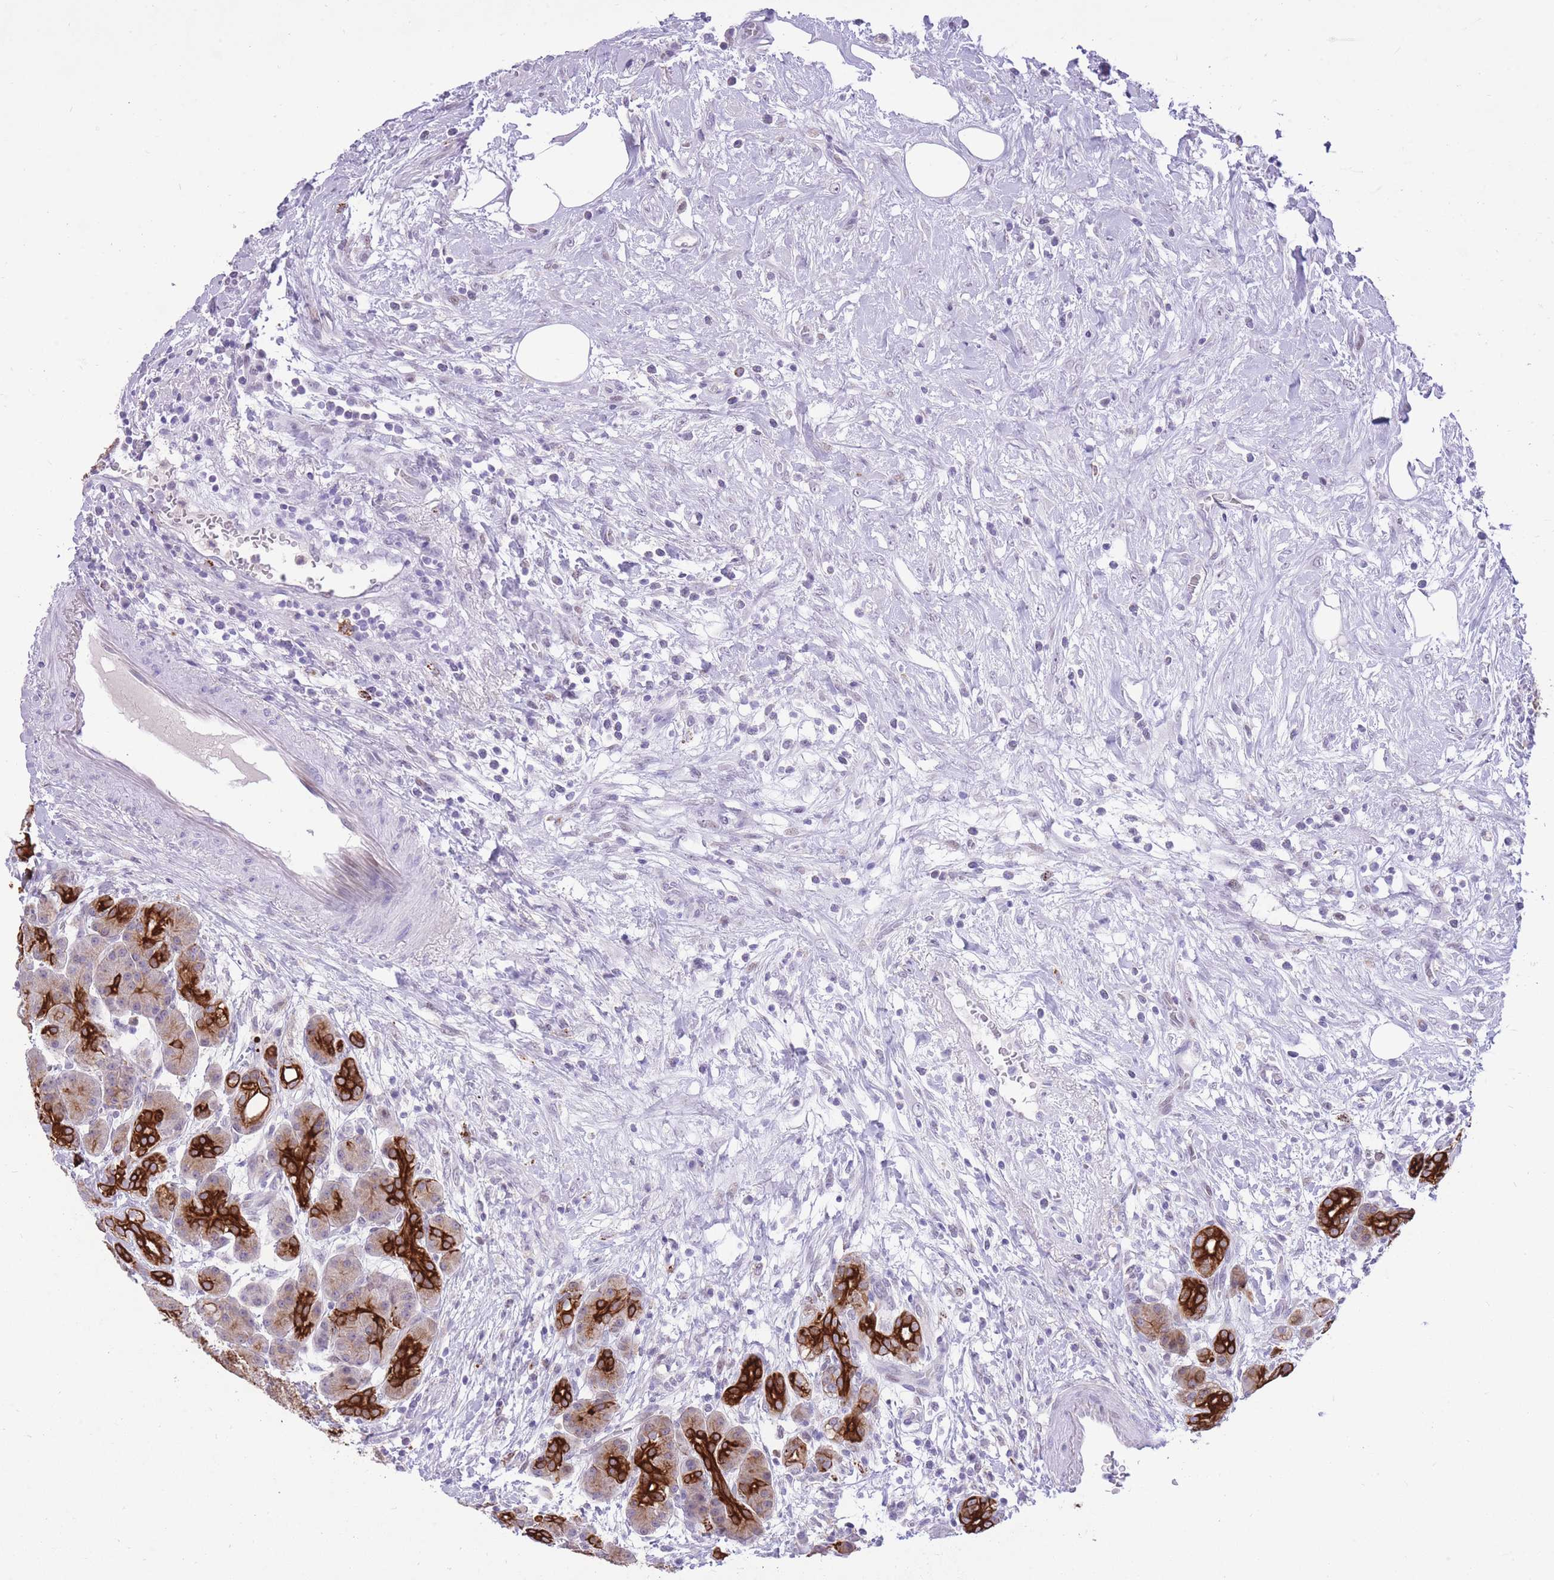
{"staining": {"intensity": "strong", "quantity": "25%-75%", "location": "cytoplasmic/membranous"}, "tissue": "pancreas", "cell_type": "Exocrine glandular cells", "image_type": "normal", "snomed": [{"axis": "morphology", "description": "Normal tissue, NOS"}, {"axis": "topography", "description": "Pancreas"}], "caption": "A high-resolution image shows immunohistochemistry staining of unremarkable pancreas, which shows strong cytoplasmic/membranous expression in approximately 25%-75% of exocrine glandular cells.", "gene": "MEIS3", "patient": {"sex": "male", "age": 63}}